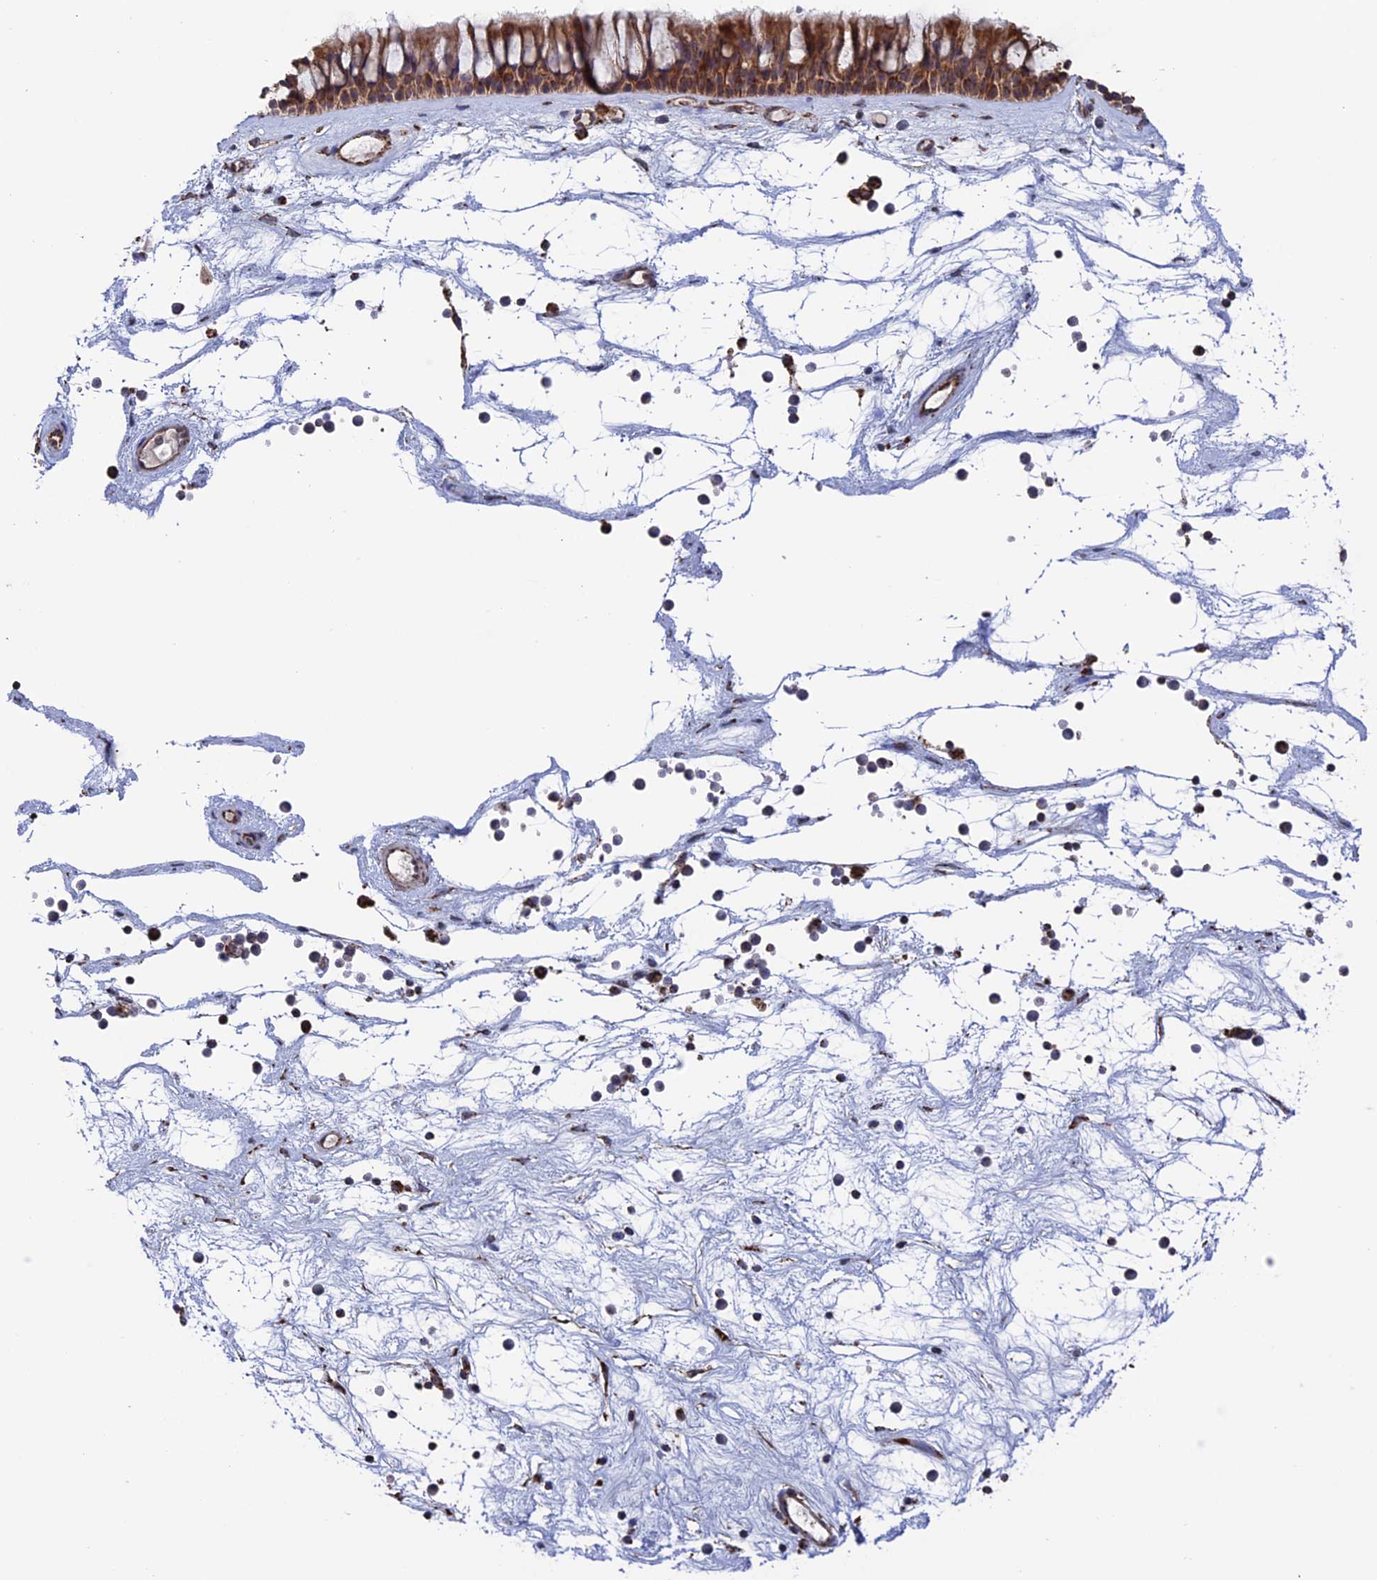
{"staining": {"intensity": "moderate", "quantity": ">75%", "location": "cytoplasmic/membranous"}, "tissue": "nasopharynx", "cell_type": "Respiratory epithelial cells", "image_type": "normal", "snomed": [{"axis": "morphology", "description": "Normal tissue, NOS"}, {"axis": "topography", "description": "Nasopharynx"}], "caption": "Immunohistochemistry staining of unremarkable nasopharynx, which reveals medium levels of moderate cytoplasmic/membranous expression in approximately >75% of respiratory epithelial cells indicating moderate cytoplasmic/membranous protein expression. The staining was performed using DAB (brown) for protein detection and nuclei were counterstained in hematoxylin (blue).", "gene": "DTYMK", "patient": {"sex": "male", "age": 64}}